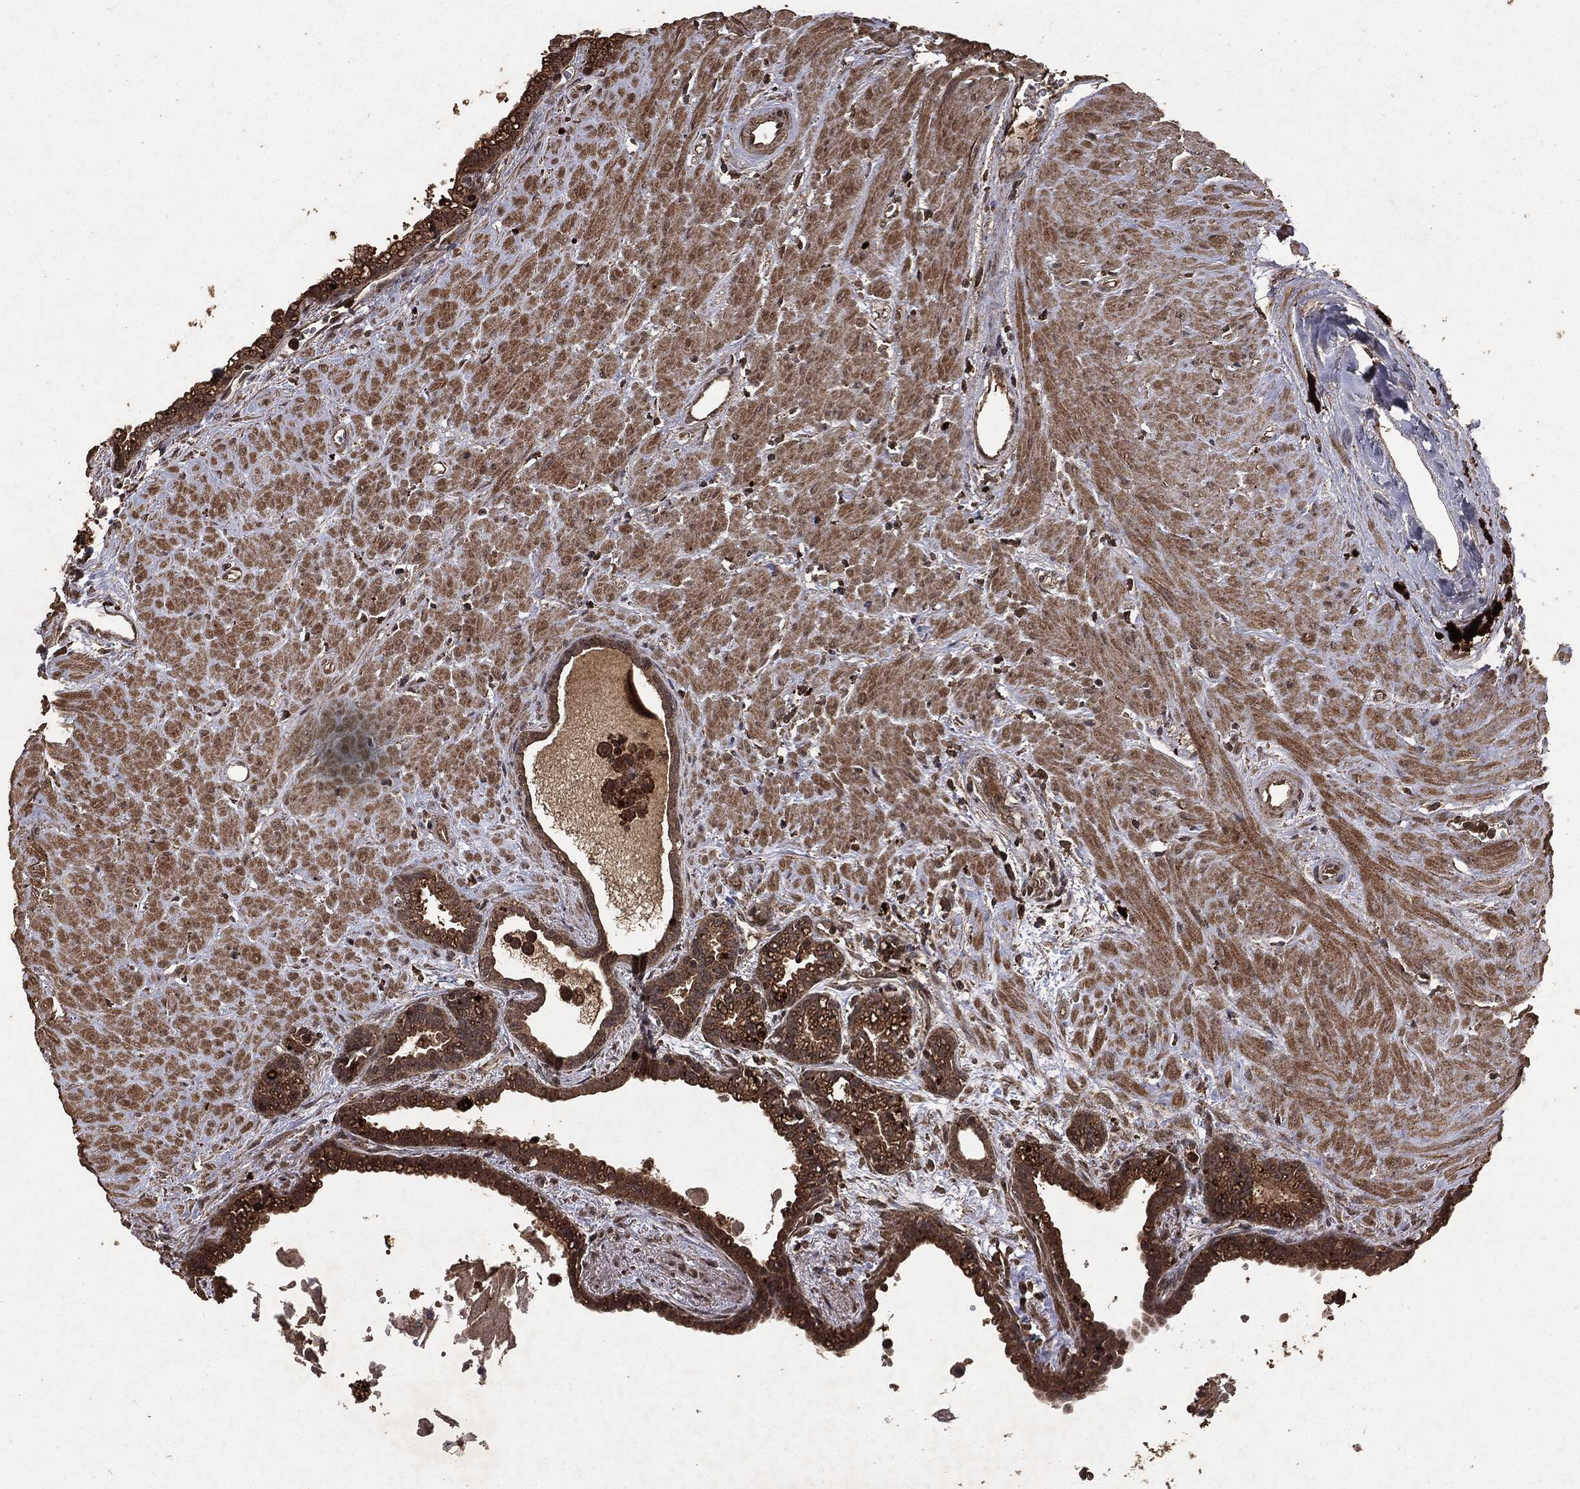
{"staining": {"intensity": "moderate", "quantity": ">75%", "location": "cytoplasmic/membranous"}, "tissue": "seminal vesicle", "cell_type": "Glandular cells", "image_type": "normal", "snomed": [{"axis": "morphology", "description": "Normal tissue, NOS"}, {"axis": "morphology", "description": "Urothelial carcinoma, NOS"}, {"axis": "topography", "description": "Urinary bladder"}, {"axis": "topography", "description": "Seminal veicle"}], "caption": "Glandular cells demonstrate moderate cytoplasmic/membranous expression in about >75% of cells in unremarkable seminal vesicle.", "gene": "NME1", "patient": {"sex": "male", "age": 76}}